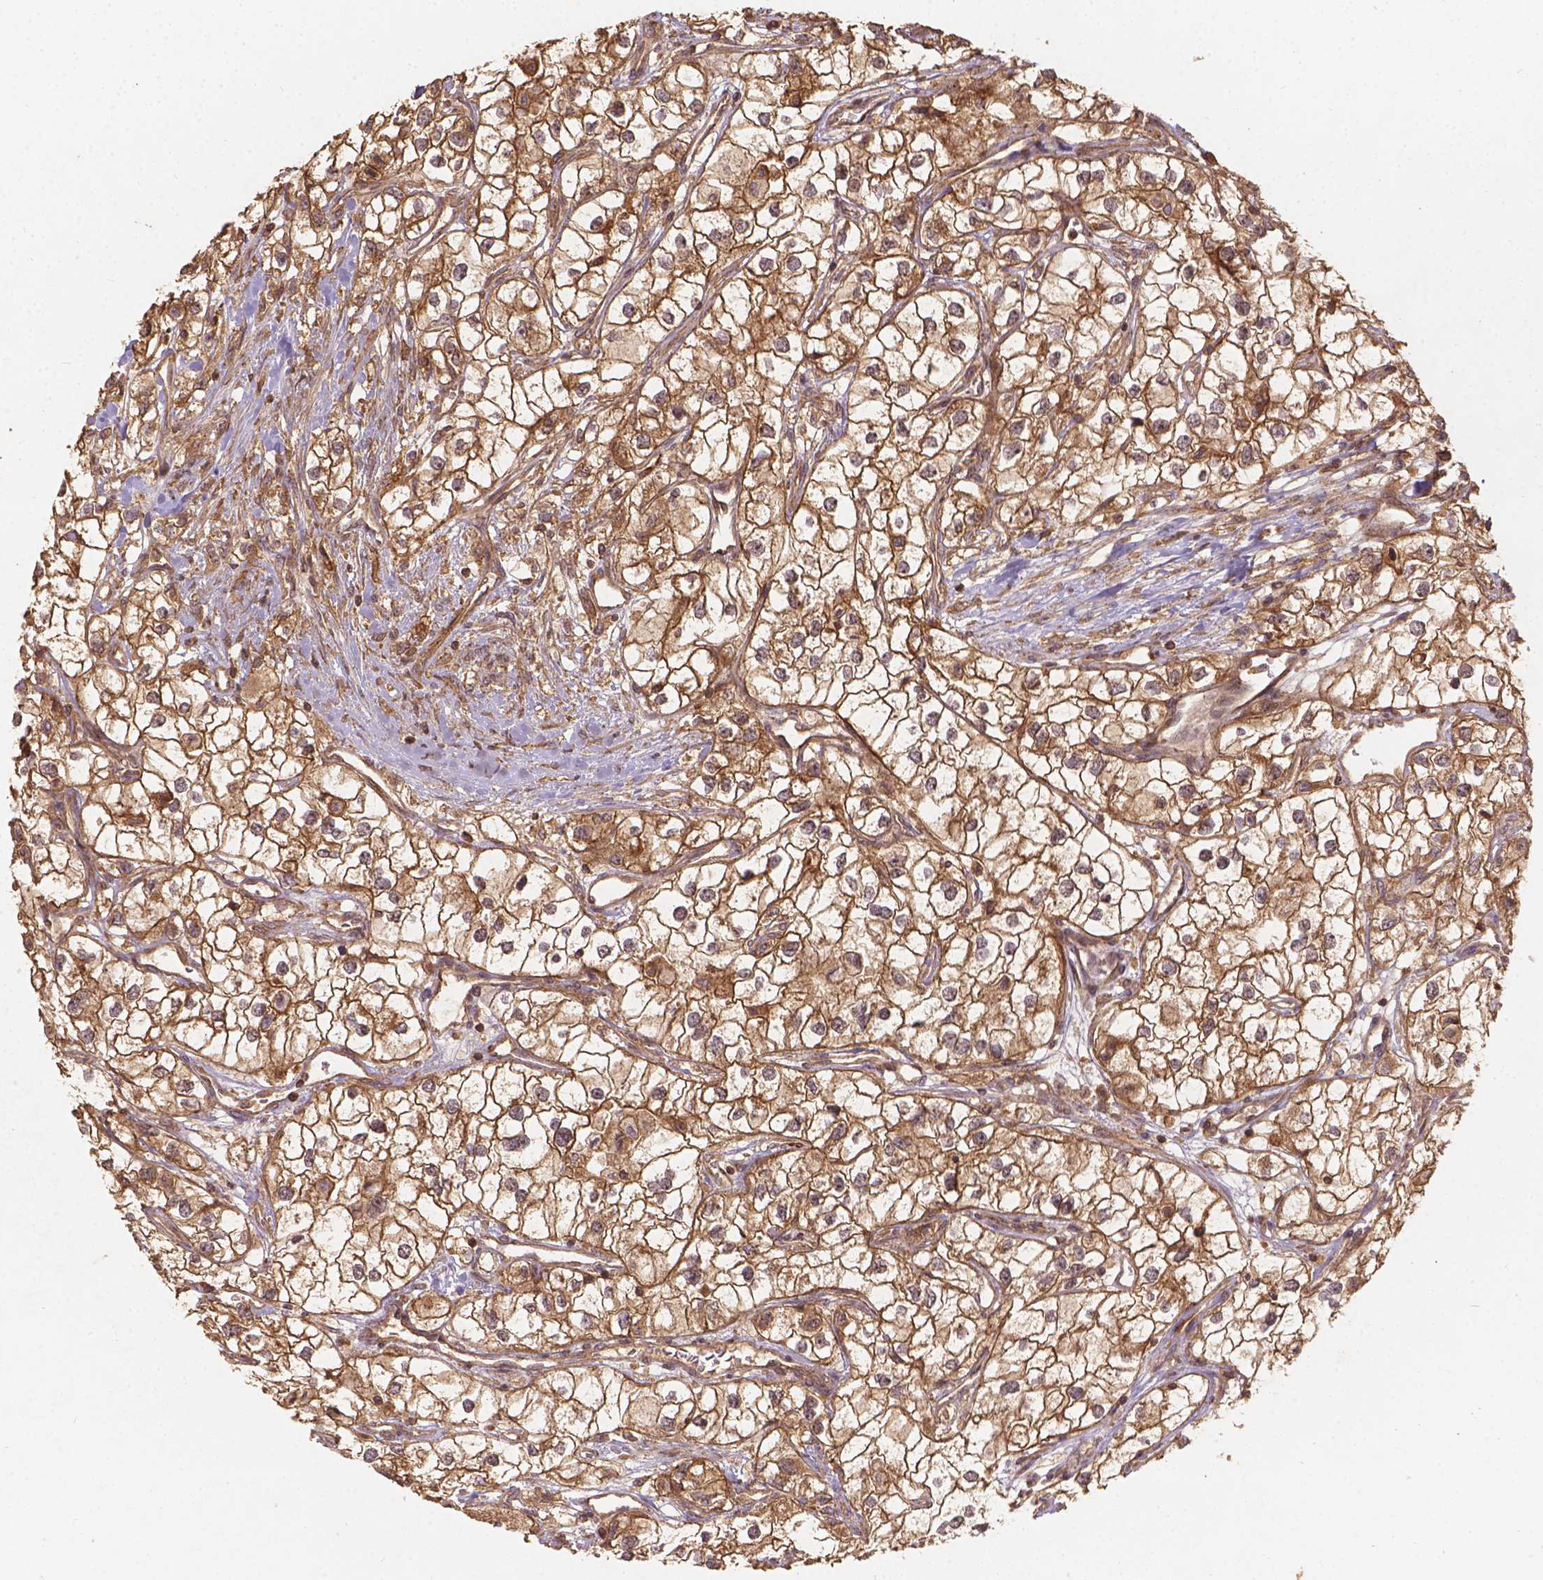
{"staining": {"intensity": "moderate", "quantity": ">75%", "location": "cytoplasmic/membranous"}, "tissue": "renal cancer", "cell_type": "Tumor cells", "image_type": "cancer", "snomed": [{"axis": "morphology", "description": "Adenocarcinoma, NOS"}, {"axis": "topography", "description": "Kidney"}], "caption": "Protein staining of renal adenocarcinoma tissue exhibits moderate cytoplasmic/membranous expression in about >75% of tumor cells. Immunohistochemistry stains the protein of interest in brown and the nuclei are stained blue.", "gene": "XPR1", "patient": {"sex": "male", "age": 59}}